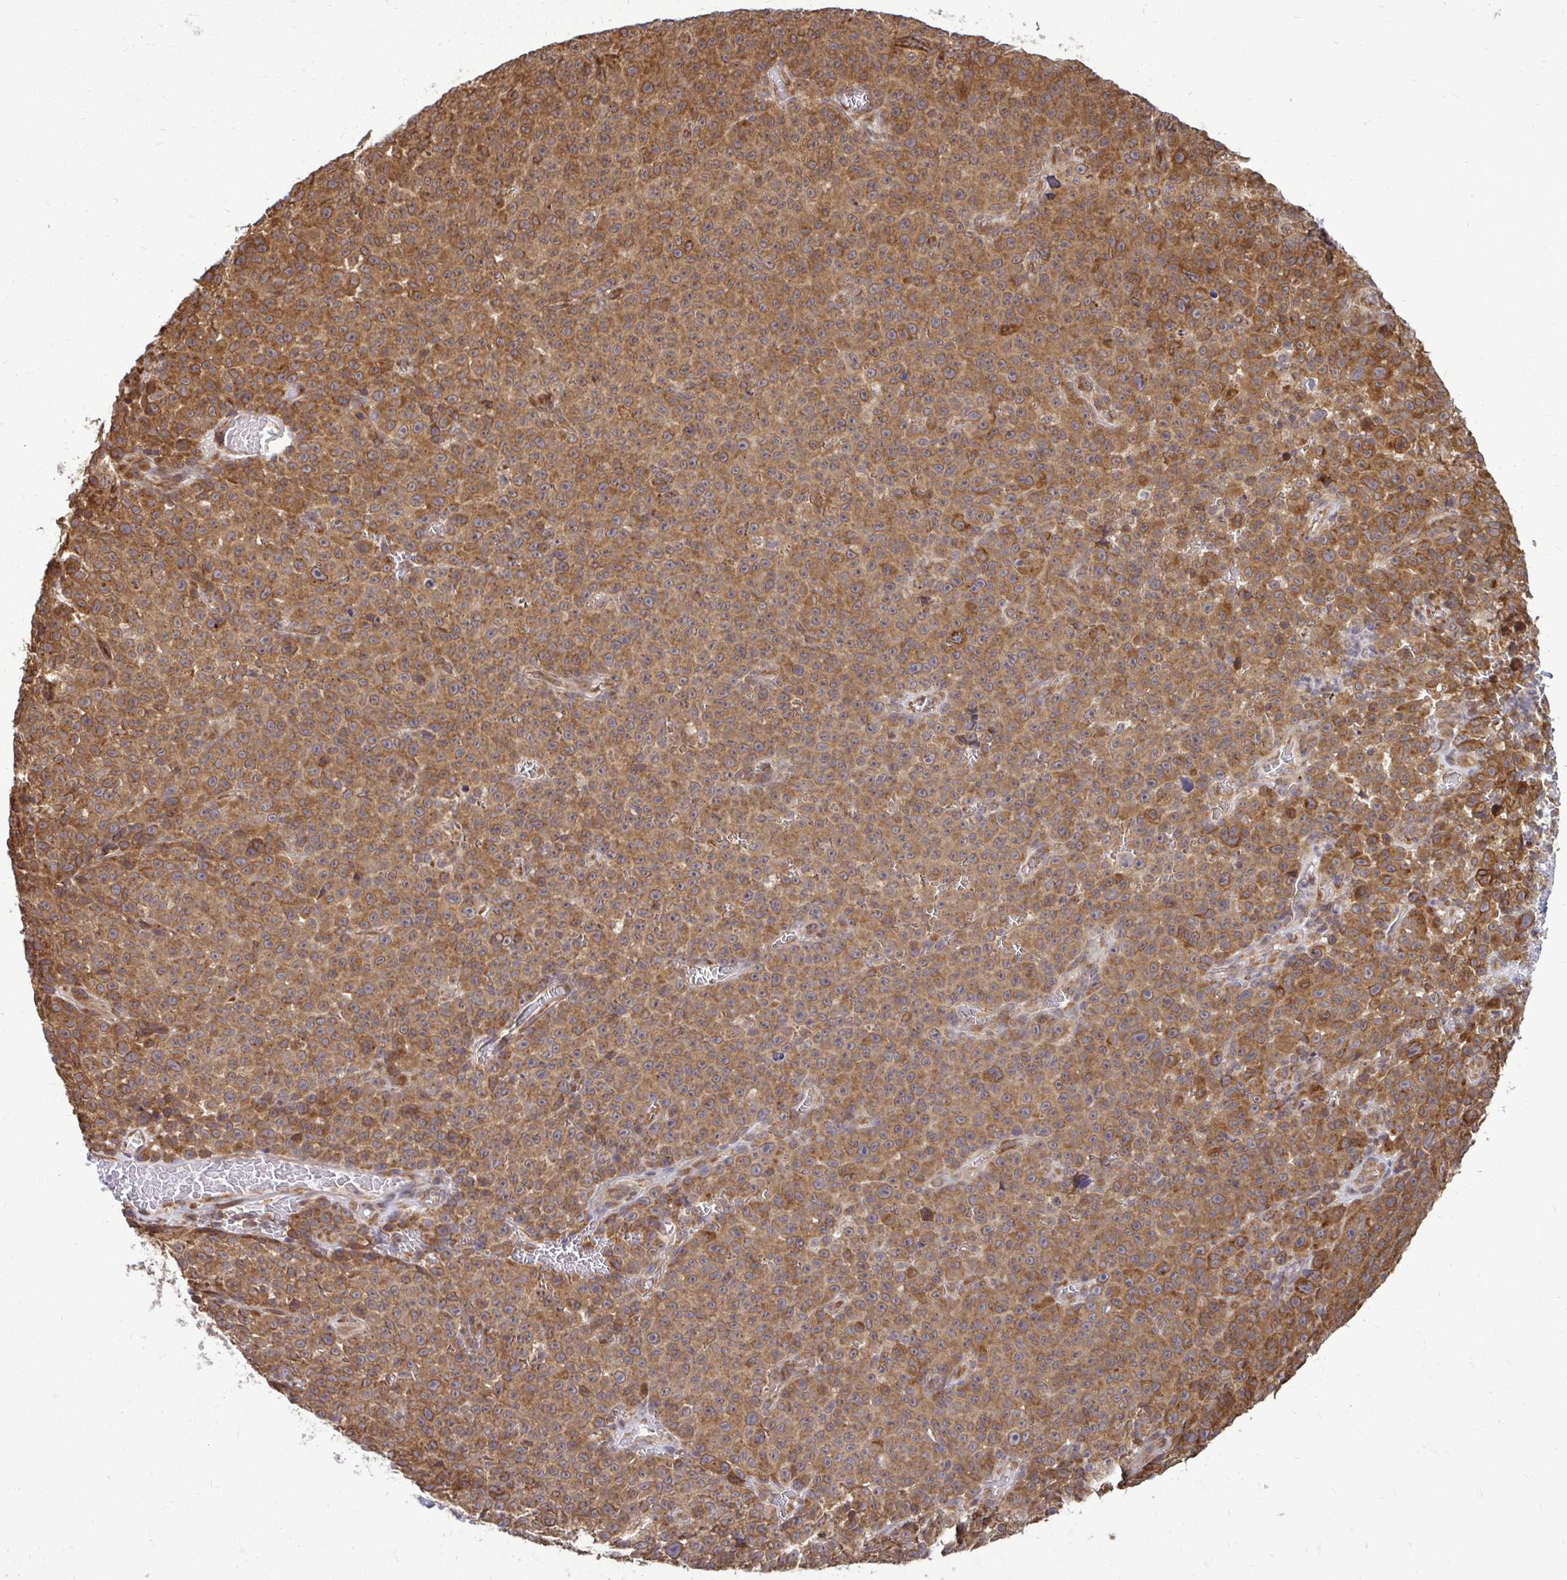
{"staining": {"intensity": "moderate", "quantity": ">75%", "location": "cytoplasmic/membranous"}, "tissue": "melanoma", "cell_type": "Tumor cells", "image_type": "cancer", "snomed": [{"axis": "morphology", "description": "Malignant melanoma, NOS"}, {"axis": "topography", "description": "Skin"}], "caption": "A brown stain shows moderate cytoplasmic/membranous expression of a protein in melanoma tumor cells. The staining is performed using DAB (3,3'-diaminobenzidine) brown chromogen to label protein expression. The nuclei are counter-stained blue using hematoxylin.", "gene": "FMR1", "patient": {"sex": "female", "age": 82}}